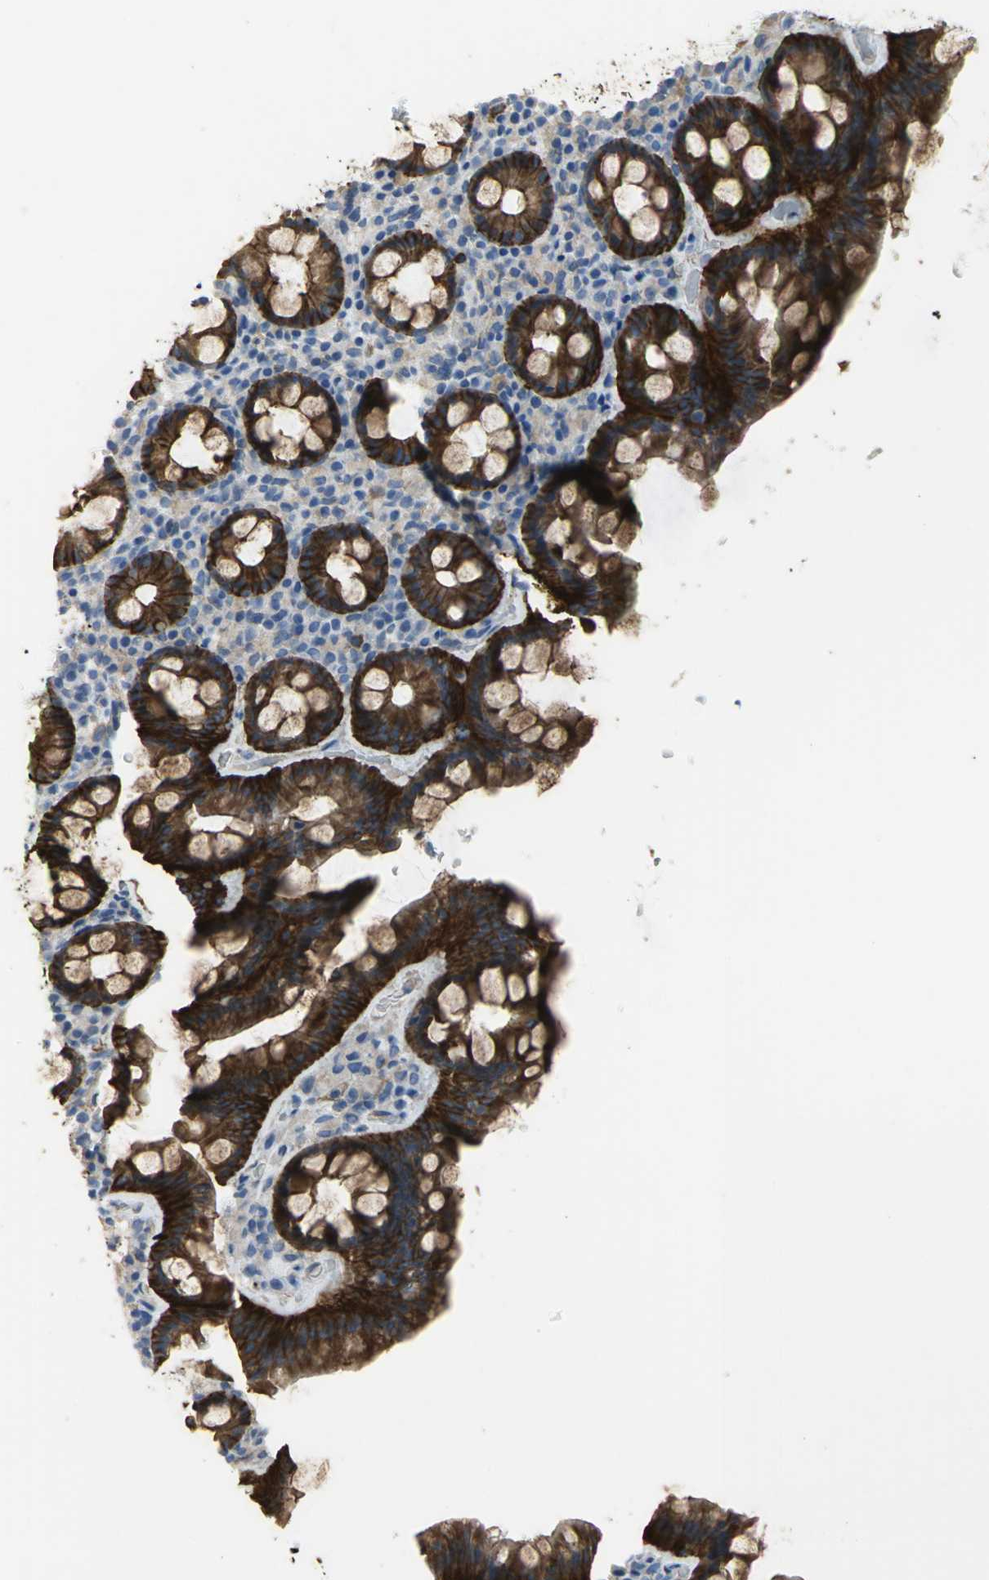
{"staining": {"intensity": "strong", "quantity": "25%-75%", "location": "cytoplasmic/membranous"}, "tissue": "rectum", "cell_type": "Glandular cells", "image_type": "normal", "snomed": [{"axis": "morphology", "description": "Normal tissue, NOS"}, {"axis": "topography", "description": "Rectum"}], "caption": "Rectum stained for a protein displays strong cytoplasmic/membranous positivity in glandular cells. Immunohistochemistry stains the protein in brown and the nuclei are stained blue.", "gene": "FLNB", "patient": {"sex": "male", "age": 92}}